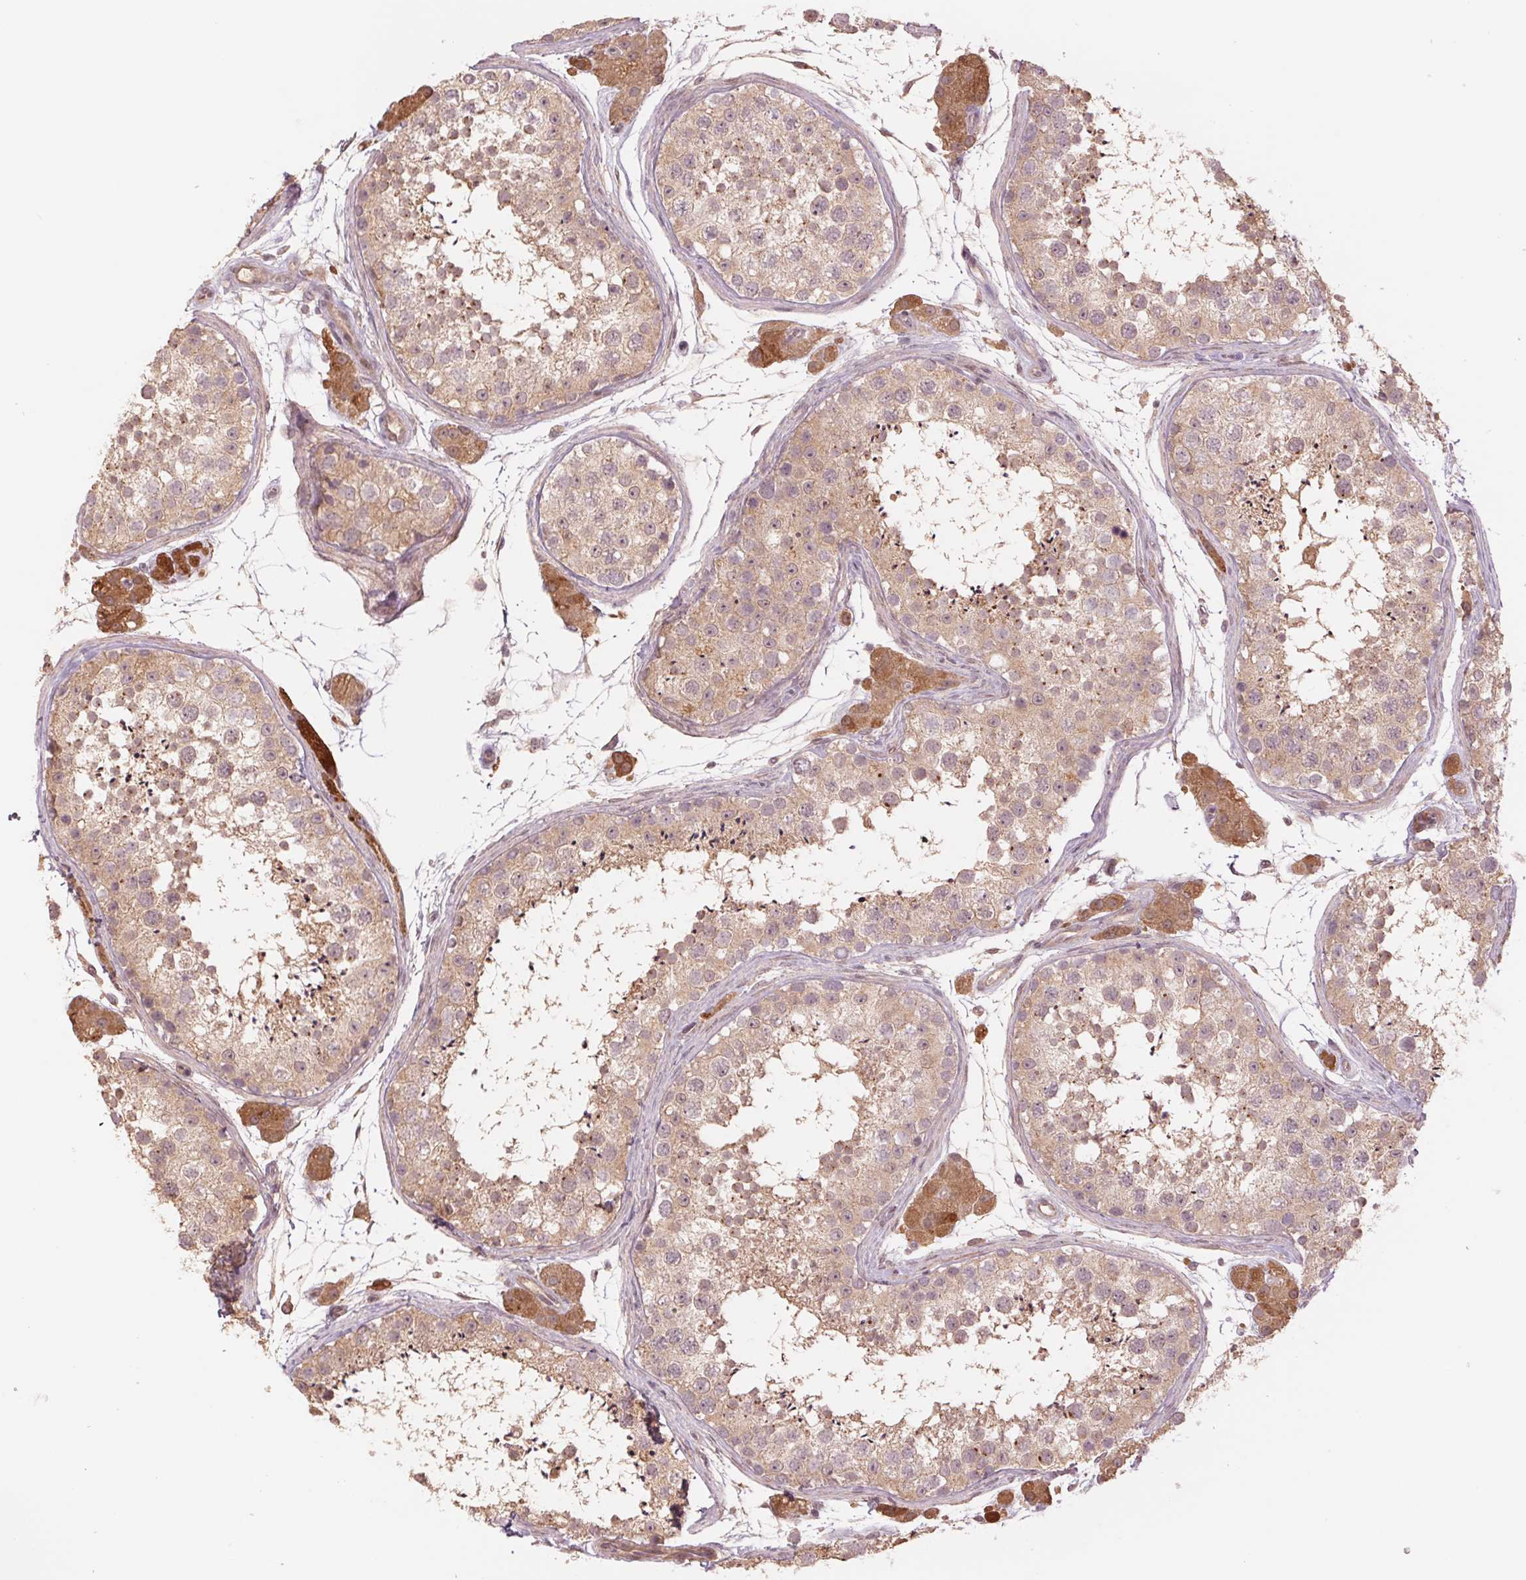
{"staining": {"intensity": "weak", "quantity": ">75%", "location": "cytoplasmic/membranous"}, "tissue": "testis", "cell_type": "Cells in seminiferous ducts", "image_type": "normal", "snomed": [{"axis": "morphology", "description": "Normal tissue, NOS"}, {"axis": "topography", "description": "Testis"}], "caption": "Immunohistochemistry (IHC) staining of unremarkable testis, which shows low levels of weak cytoplasmic/membranous expression in approximately >75% of cells in seminiferous ducts indicating weak cytoplasmic/membranous protein positivity. The staining was performed using DAB (brown) for protein detection and nuclei were counterstained in hematoxylin (blue).", "gene": "PPIAL4A", "patient": {"sex": "male", "age": 41}}